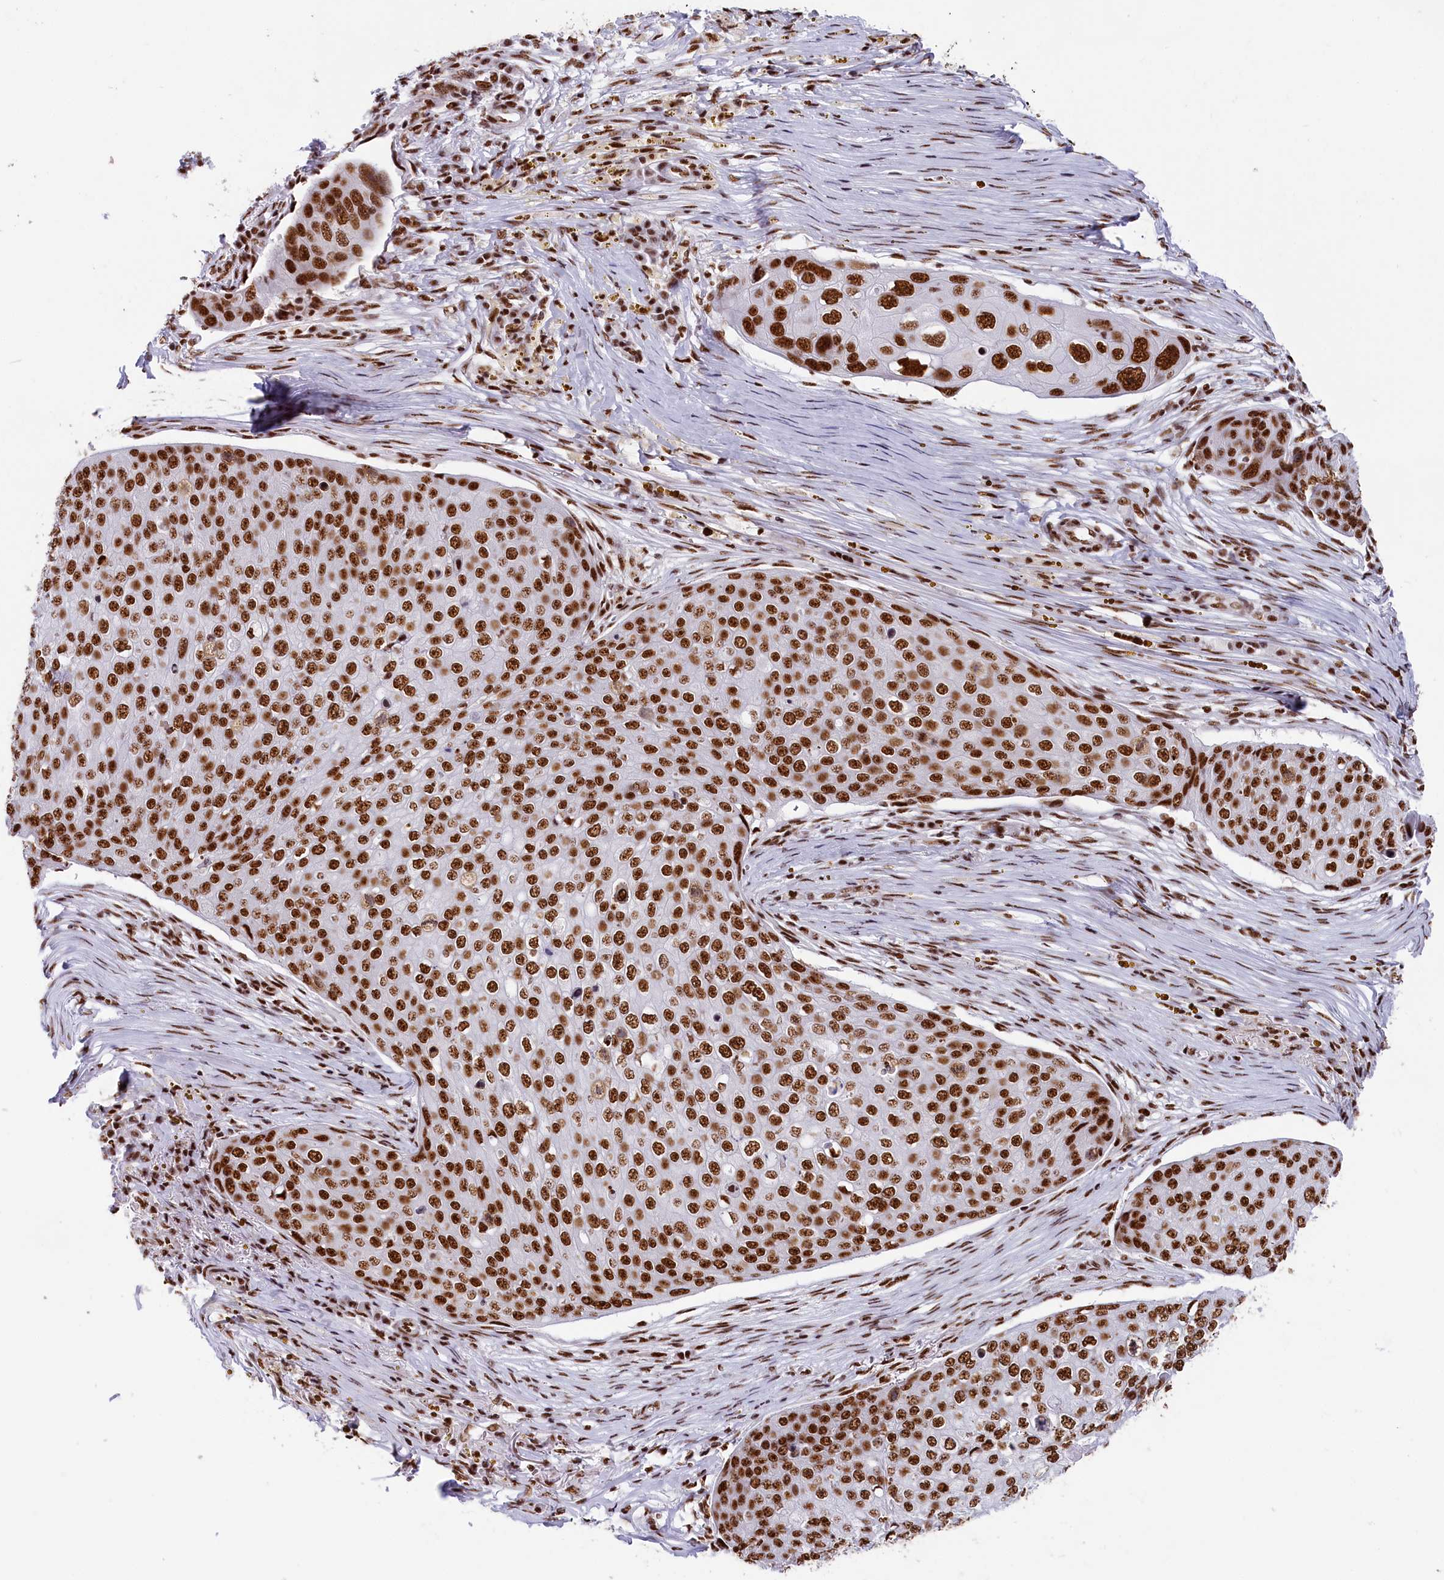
{"staining": {"intensity": "strong", "quantity": ">75%", "location": "nuclear"}, "tissue": "skin cancer", "cell_type": "Tumor cells", "image_type": "cancer", "snomed": [{"axis": "morphology", "description": "Squamous cell carcinoma, NOS"}, {"axis": "topography", "description": "Skin"}], "caption": "Skin cancer (squamous cell carcinoma) stained for a protein (brown) displays strong nuclear positive staining in about >75% of tumor cells.", "gene": "SNRNP70", "patient": {"sex": "male", "age": 71}}